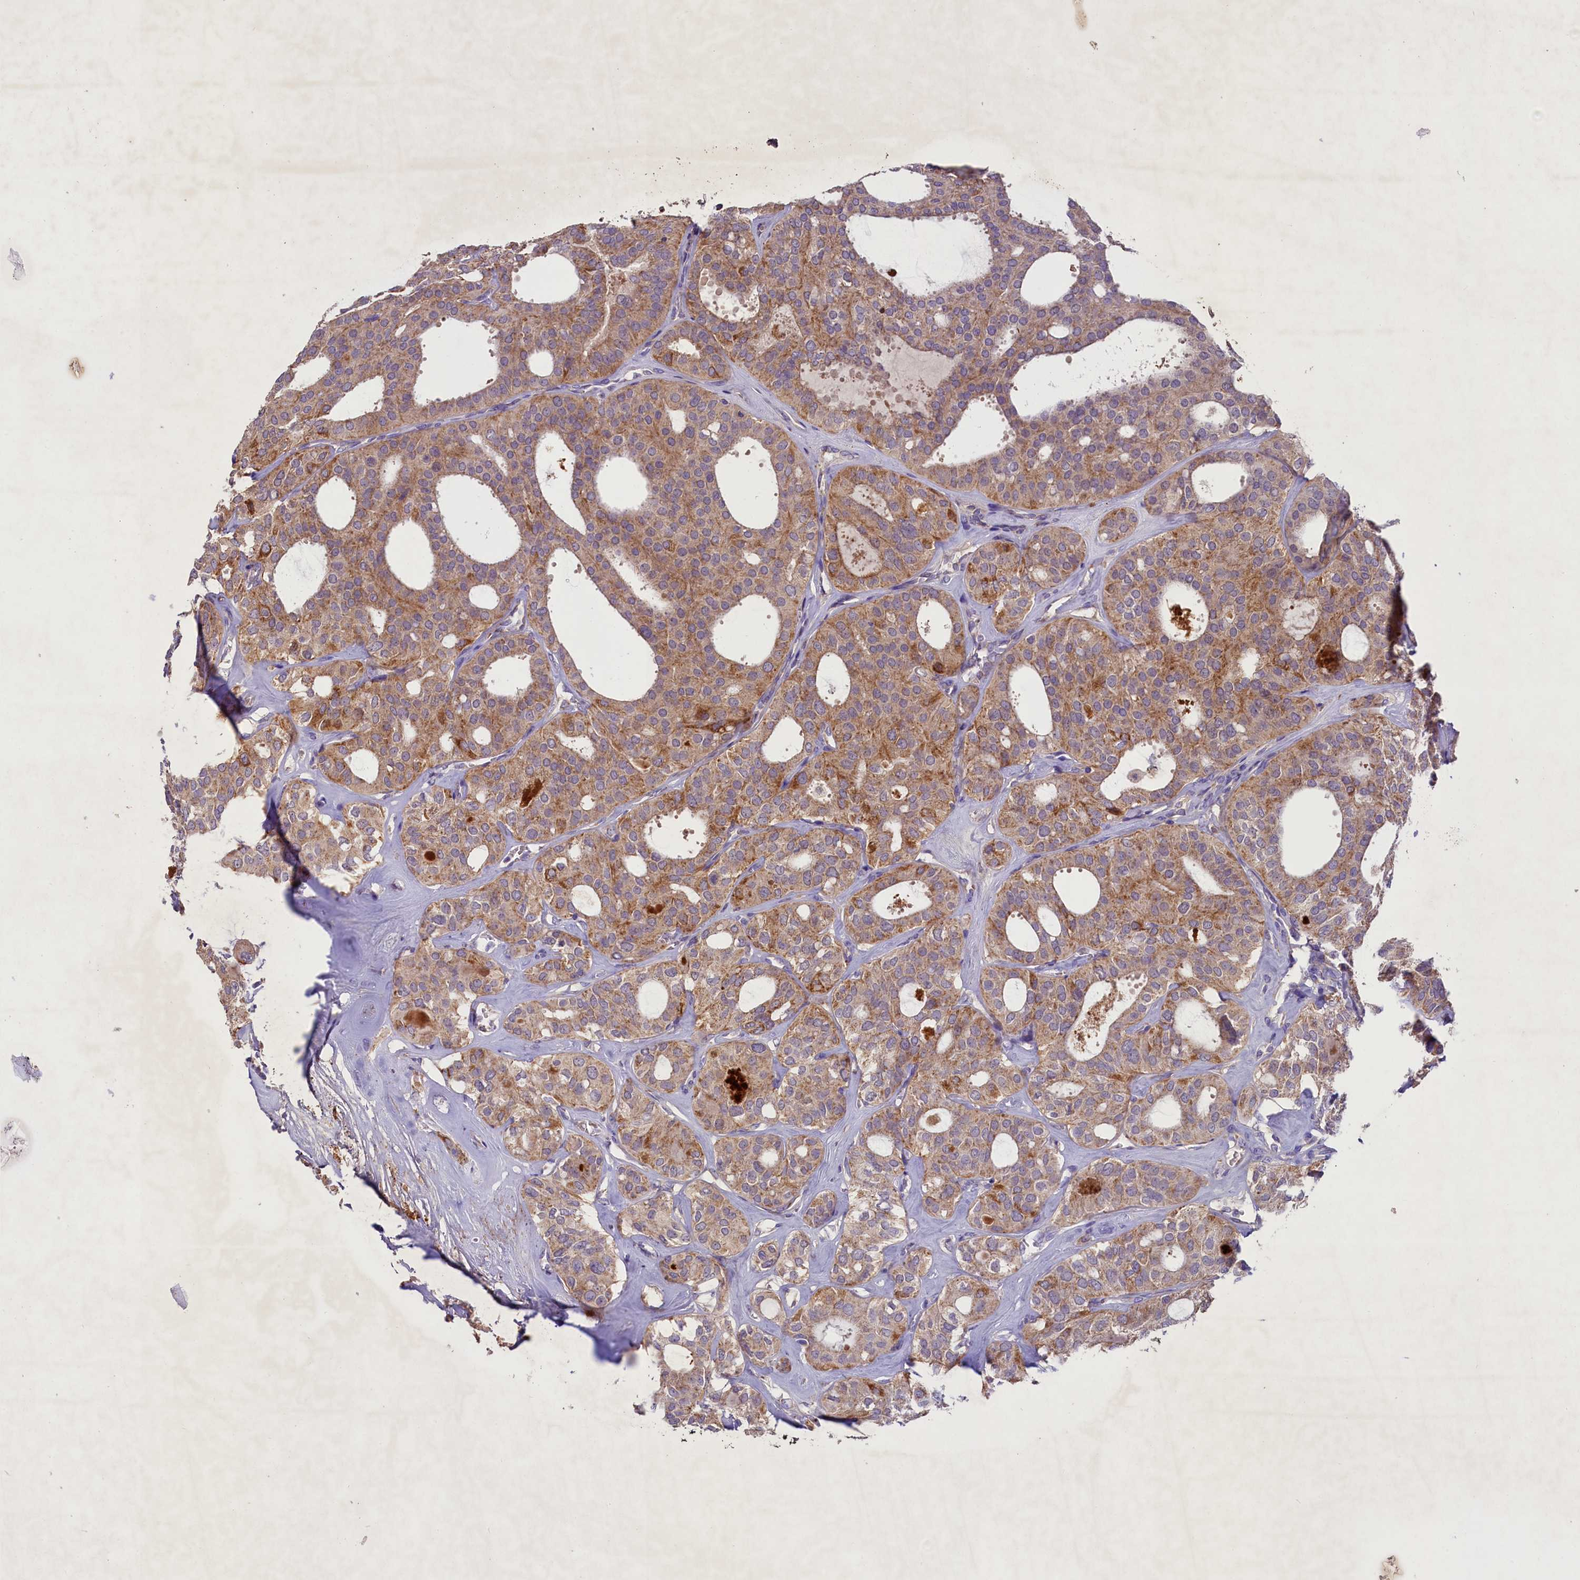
{"staining": {"intensity": "moderate", "quantity": ">75%", "location": "cytoplasmic/membranous"}, "tissue": "thyroid cancer", "cell_type": "Tumor cells", "image_type": "cancer", "snomed": [{"axis": "morphology", "description": "Follicular adenoma carcinoma, NOS"}, {"axis": "topography", "description": "Thyroid gland"}], "caption": "A micrograph showing moderate cytoplasmic/membranous staining in approximately >75% of tumor cells in thyroid cancer (follicular adenoma carcinoma), as visualized by brown immunohistochemical staining.", "gene": "PMPCB", "patient": {"sex": "male", "age": 75}}